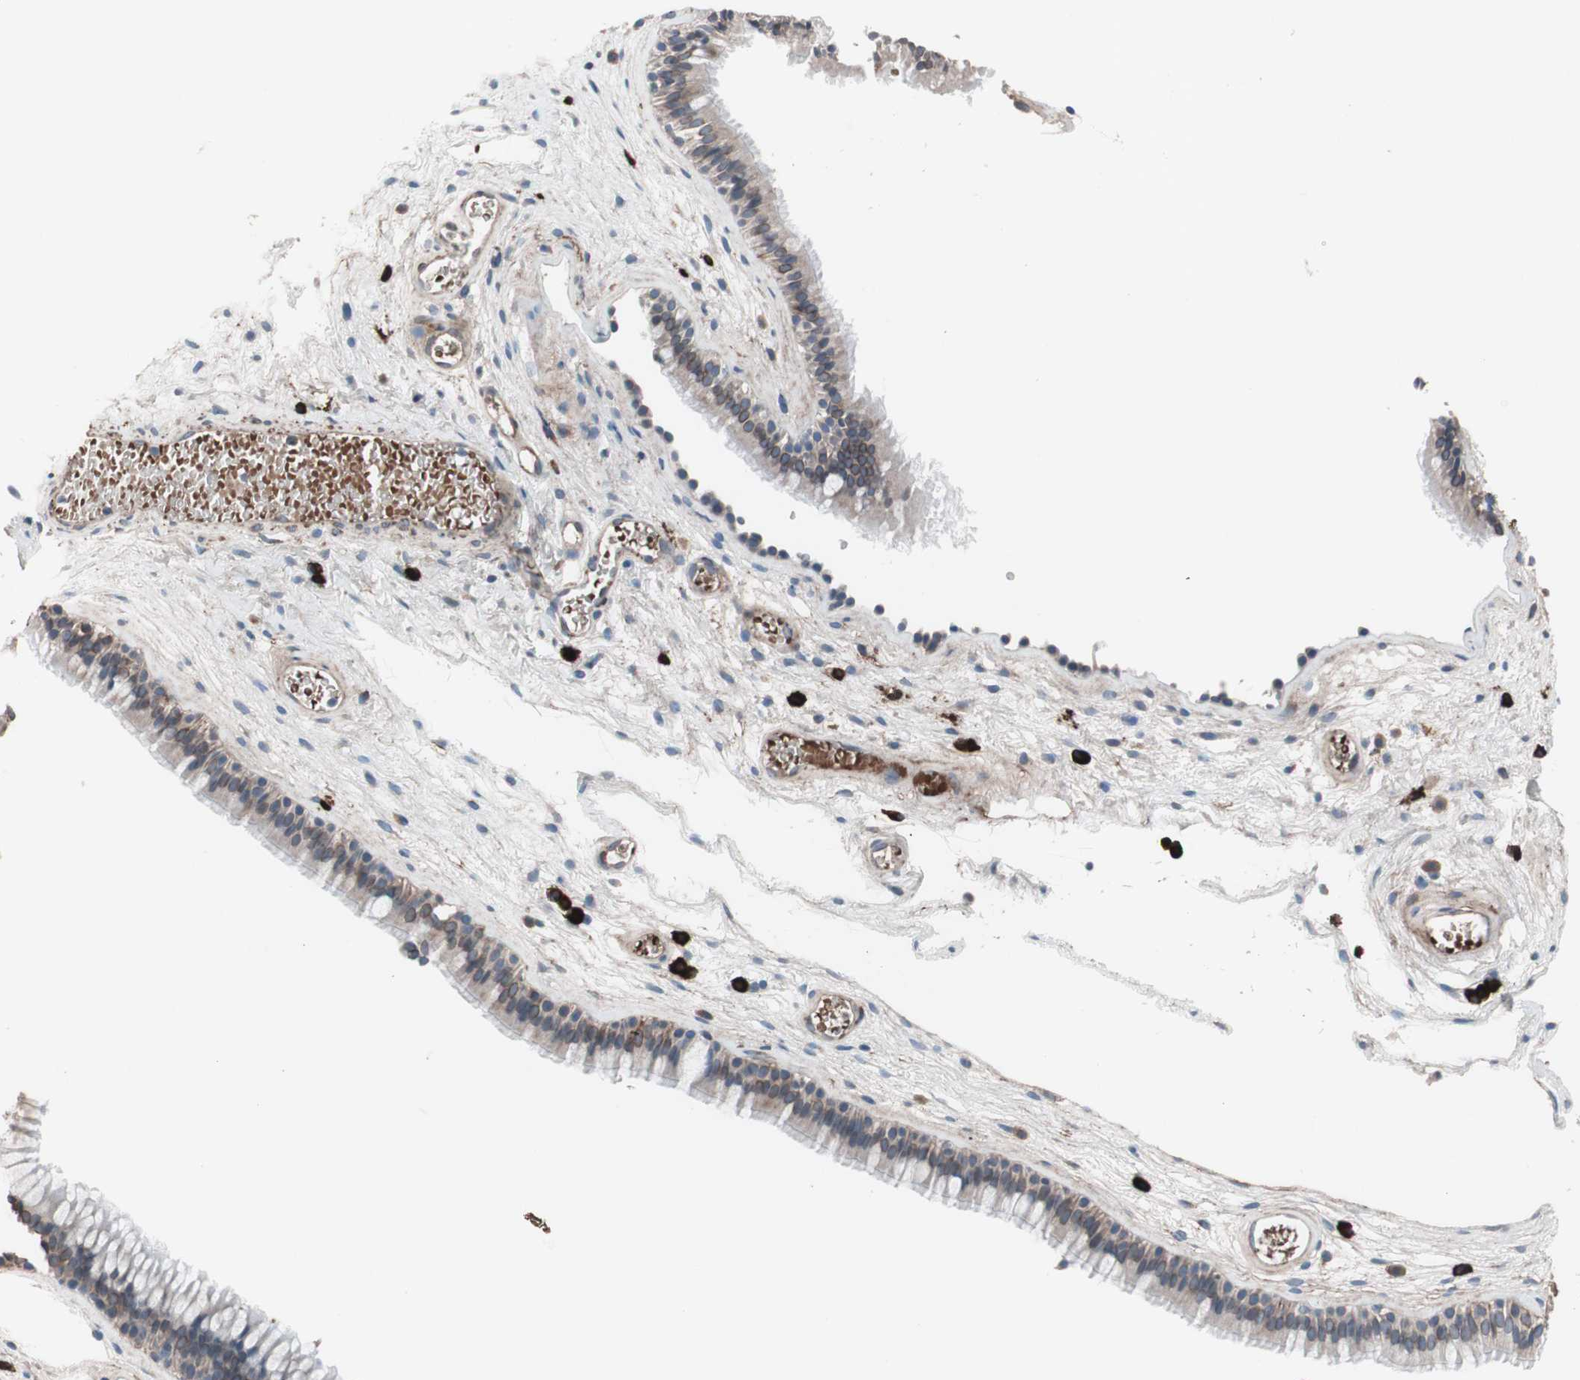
{"staining": {"intensity": "weak", "quantity": ">75%", "location": "cytoplasmic/membranous,nuclear"}, "tissue": "nasopharynx", "cell_type": "Respiratory epithelial cells", "image_type": "normal", "snomed": [{"axis": "morphology", "description": "Normal tissue, NOS"}, {"axis": "morphology", "description": "Inflammation, NOS"}, {"axis": "topography", "description": "Nasopharynx"}], "caption": "Weak cytoplasmic/membranous,nuclear protein staining is identified in approximately >75% of respiratory epithelial cells in nasopharynx. The staining was performed using DAB (3,3'-diaminobenzidine) to visualize the protein expression in brown, while the nuclei were stained in blue with hematoxylin (Magnification: 20x).", "gene": "GRB7", "patient": {"sex": "male", "age": 48}}